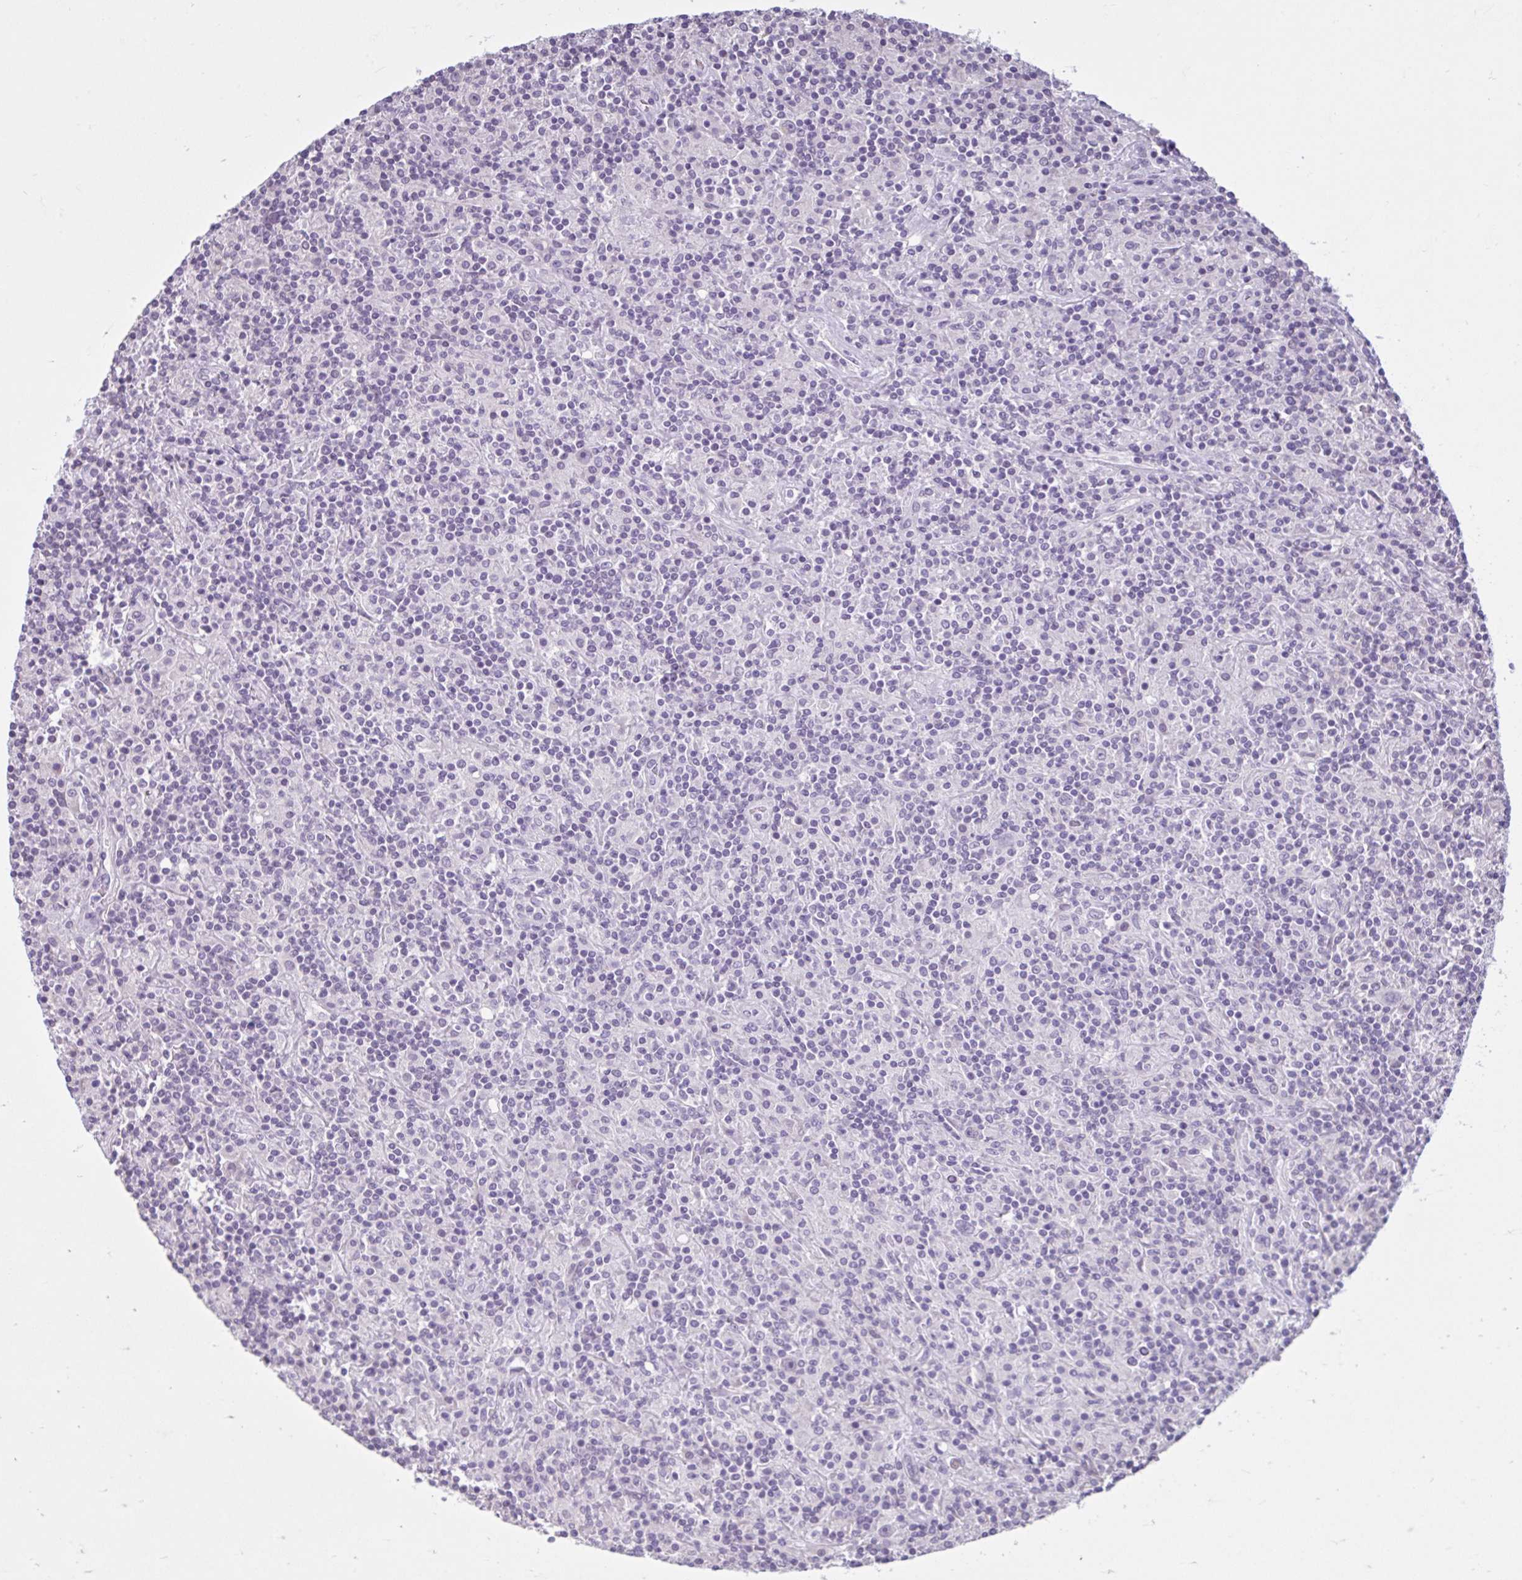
{"staining": {"intensity": "negative", "quantity": "none", "location": "none"}, "tissue": "lymphoma", "cell_type": "Tumor cells", "image_type": "cancer", "snomed": [{"axis": "morphology", "description": "Hodgkin's disease, NOS"}, {"axis": "topography", "description": "Lymph node"}], "caption": "Tumor cells are negative for brown protein staining in Hodgkin's disease.", "gene": "CDH19", "patient": {"sex": "male", "age": 70}}